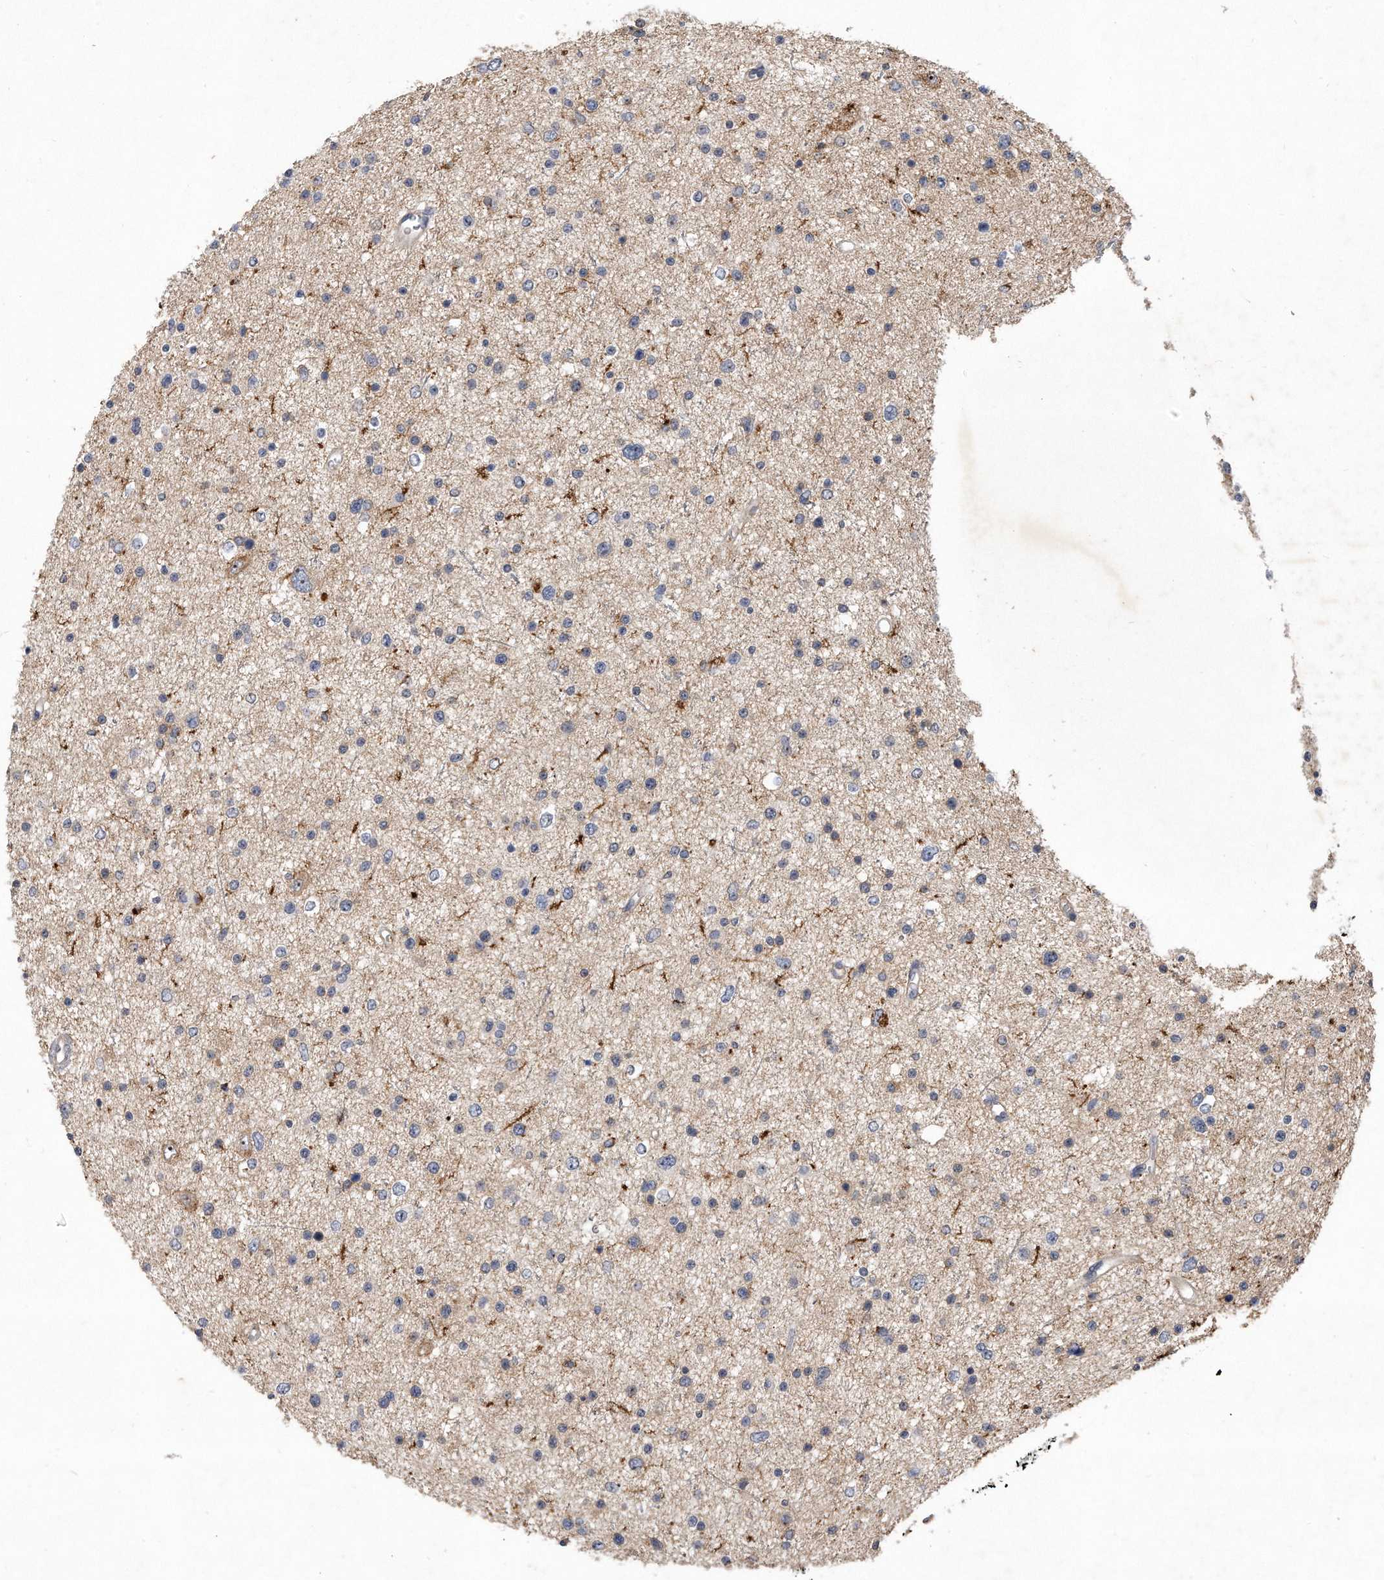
{"staining": {"intensity": "negative", "quantity": "none", "location": "none"}, "tissue": "glioma", "cell_type": "Tumor cells", "image_type": "cancer", "snomed": [{"axis": "morphology", "description": "Glioma, malignant, Low grade"}, {"axis": "topography", "description": "Brain"}], "caption": "This is an IHC image of glioma. There is no positivity in tumor cells.", "gene": "PGBD2", "patient": {"sex": "female", "age": 37}}